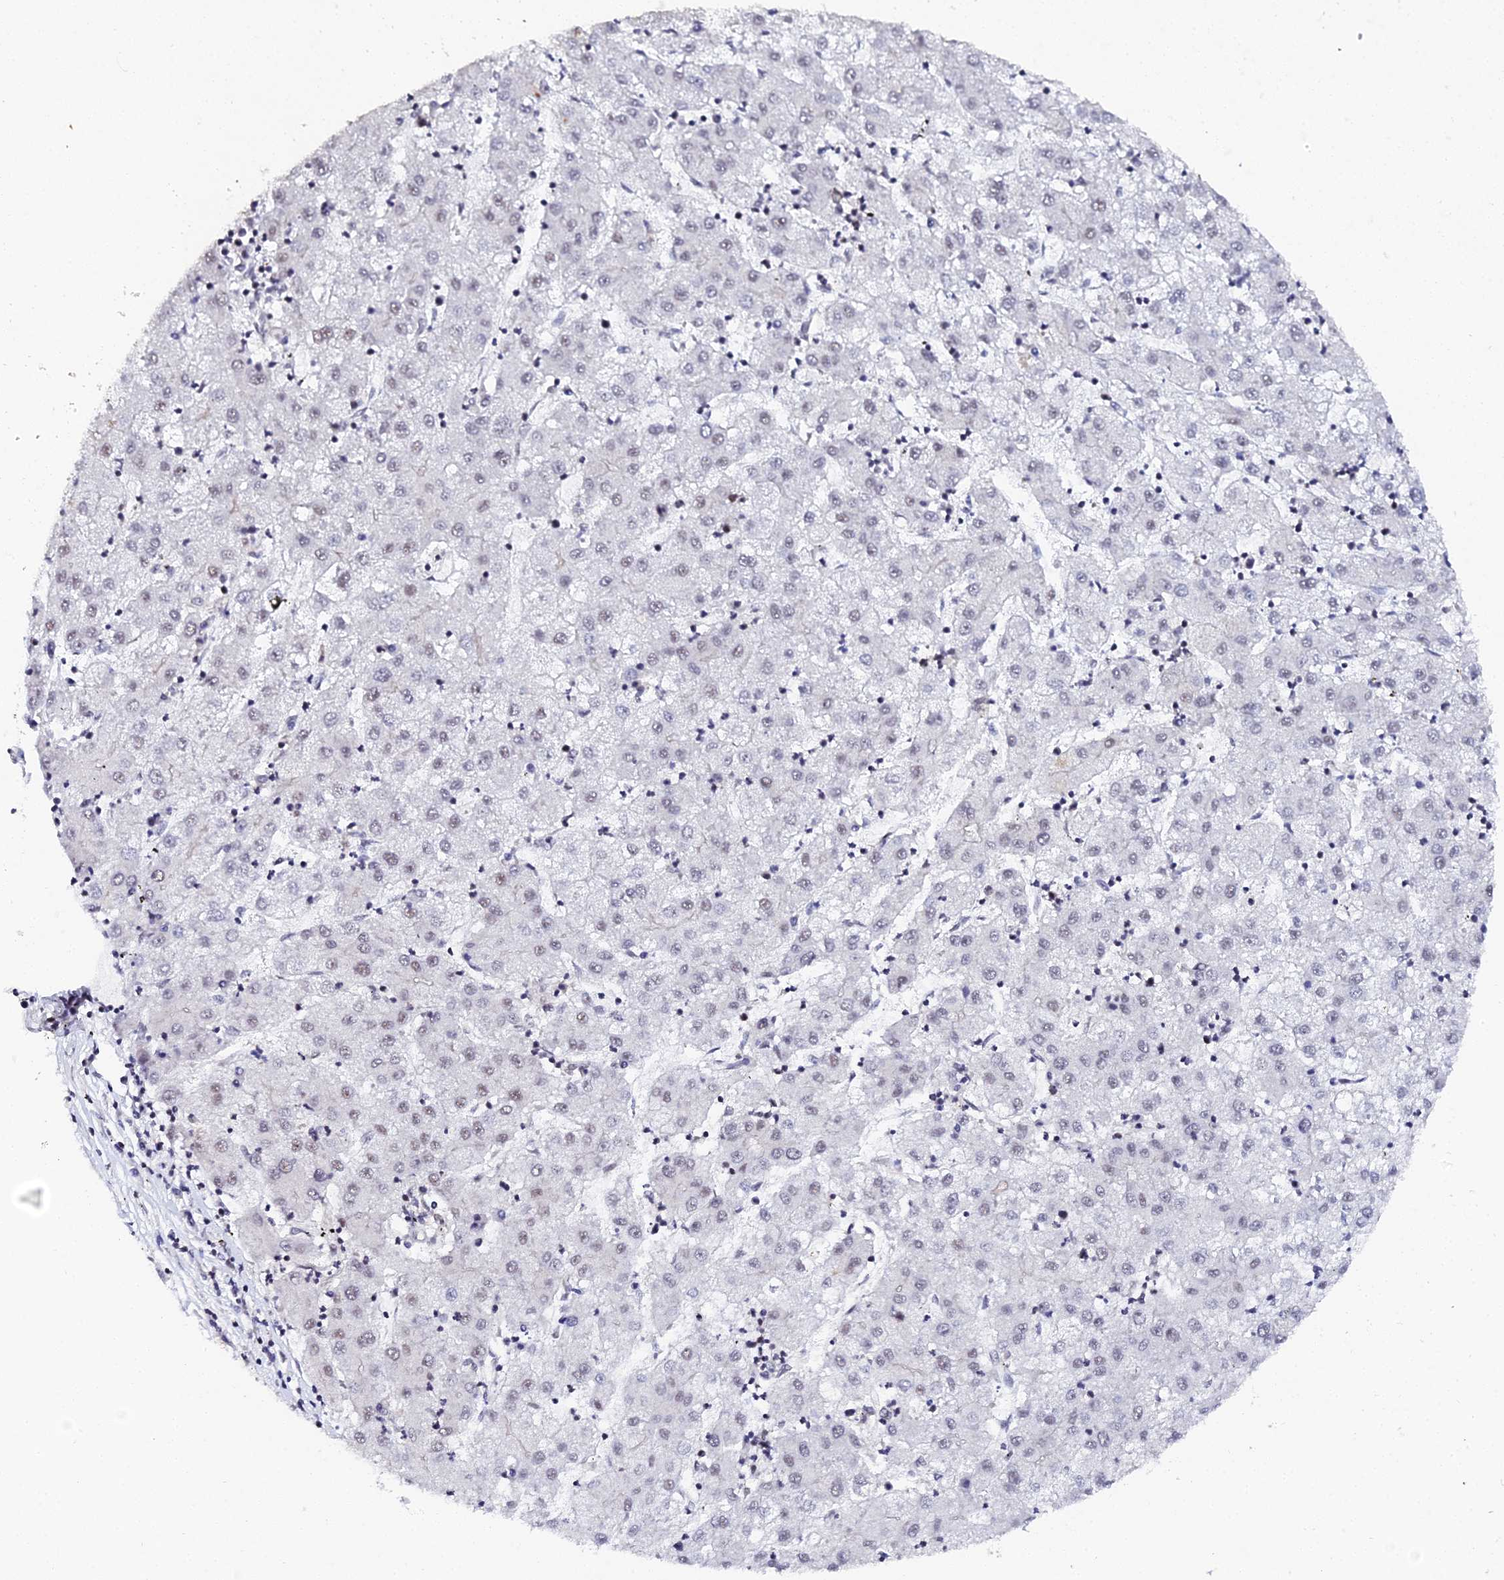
{"staining": {"intensity": "weak", "quantity": "<25%", "location": "nuclear"}, "tissue": "liver cancer", "cell_type": "Tumor cells", "image_type": "cancer", "snomed": [{"axis": "morphology", "description": "Carcinoma, Hepatocellular, NOS"}, {"axis": "topography", "description": "Liver"}], "caption": "Immunohistochemistry of human liver hepatocellular carcinoma reveals no staining in tumor cells.", "gene": "MAGOHB", "patient": {"sex": "male", "age": 72}}